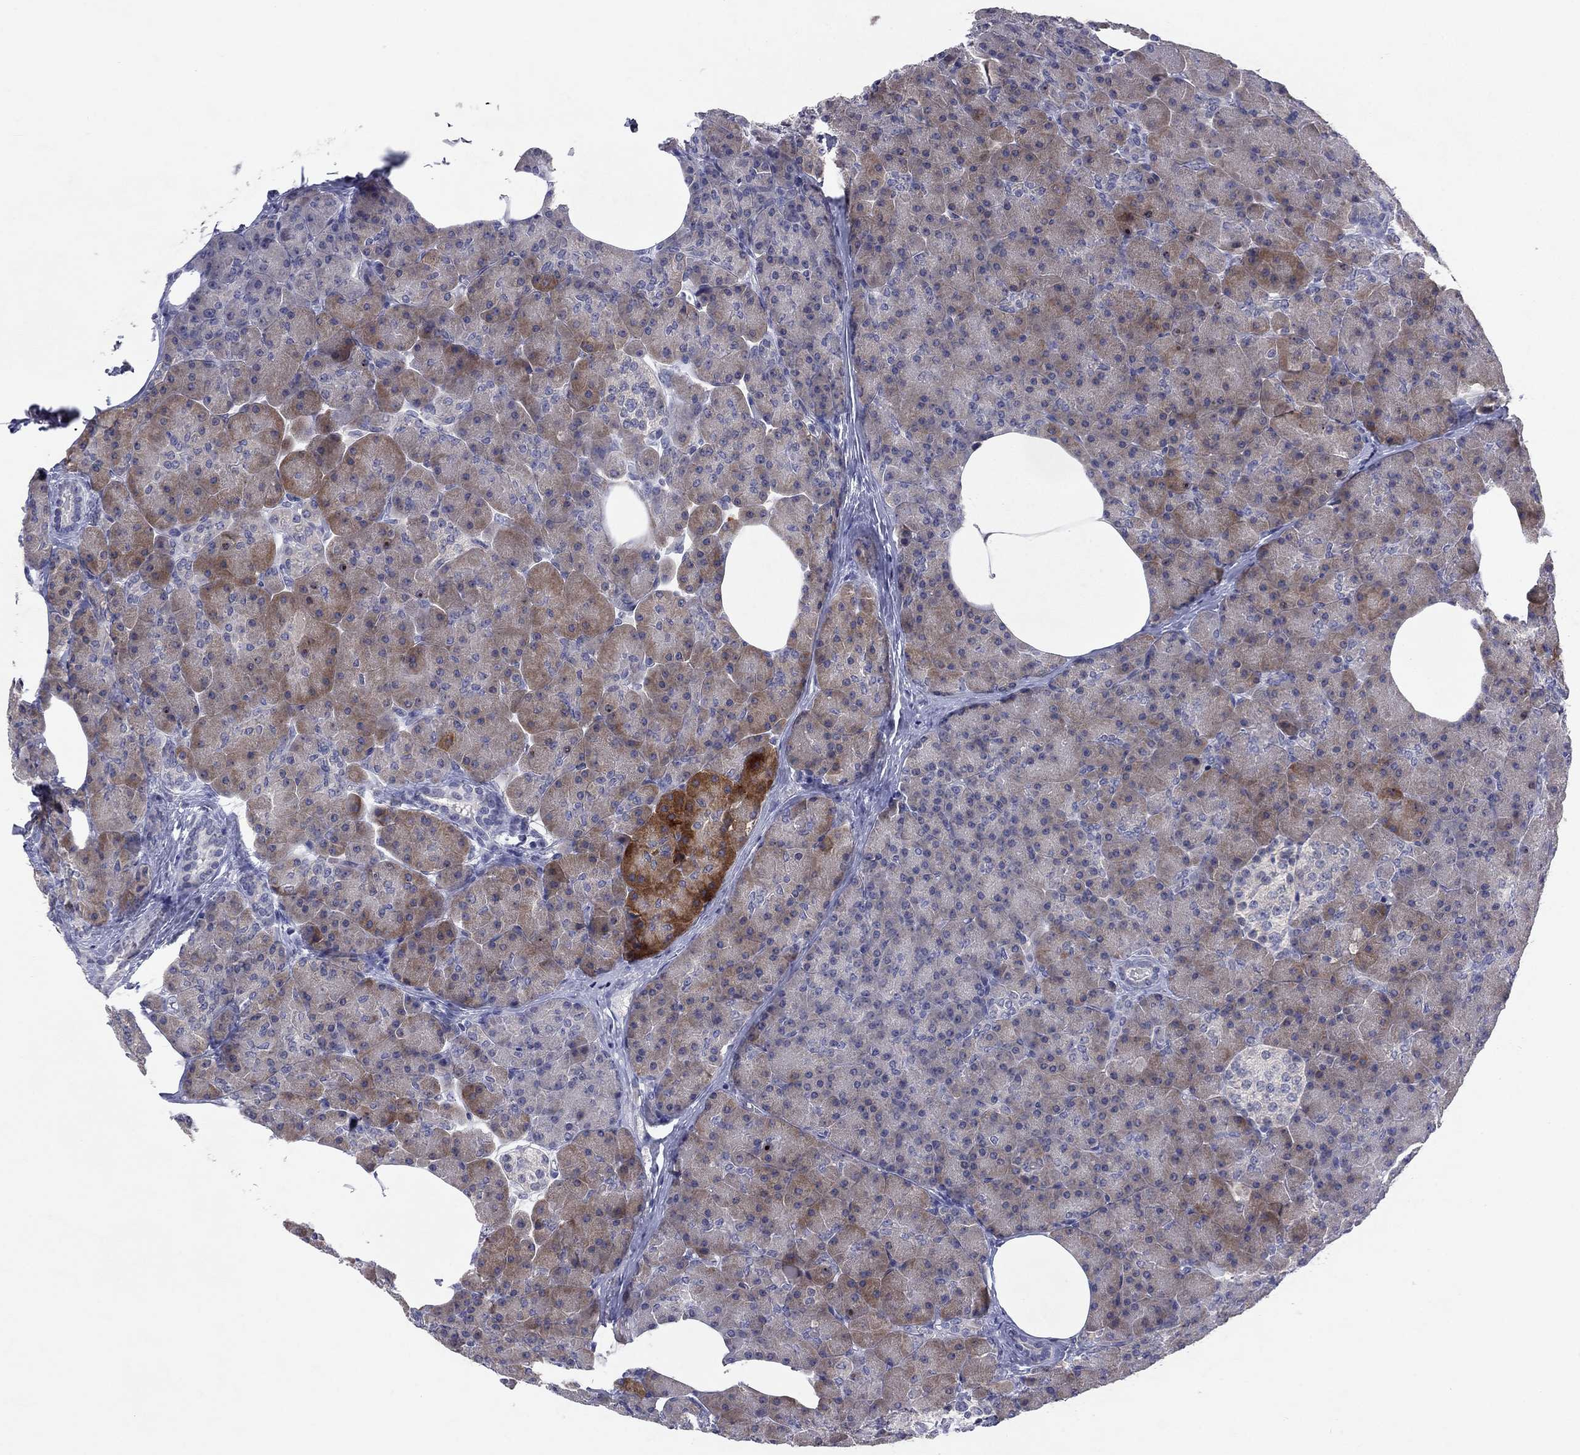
{"staining": {"intensity": "moderate", "quantity": "<25%", "location": "cytoplasmic/membranous"}, "tissue": "pancreas", "cell_type": "Exocrine glandular cells", "image_type": "normal", "snomed": [{"axis": "morphology", "description": "Normal tissue, NOS"}, {"axis": "topography", "description": "Pancreas"}], "caption": "A brown stain highlights moderate cytoplasmic/membranous expression of a protein in exocrine glandular cells of benign pancreas. (DAB (3,3'-diaminobenzidine) = brown stain, brightfield microscopy at high magnification).", "gene": "CACNA1A", "patient": {"sex": "female", "age": 45}}